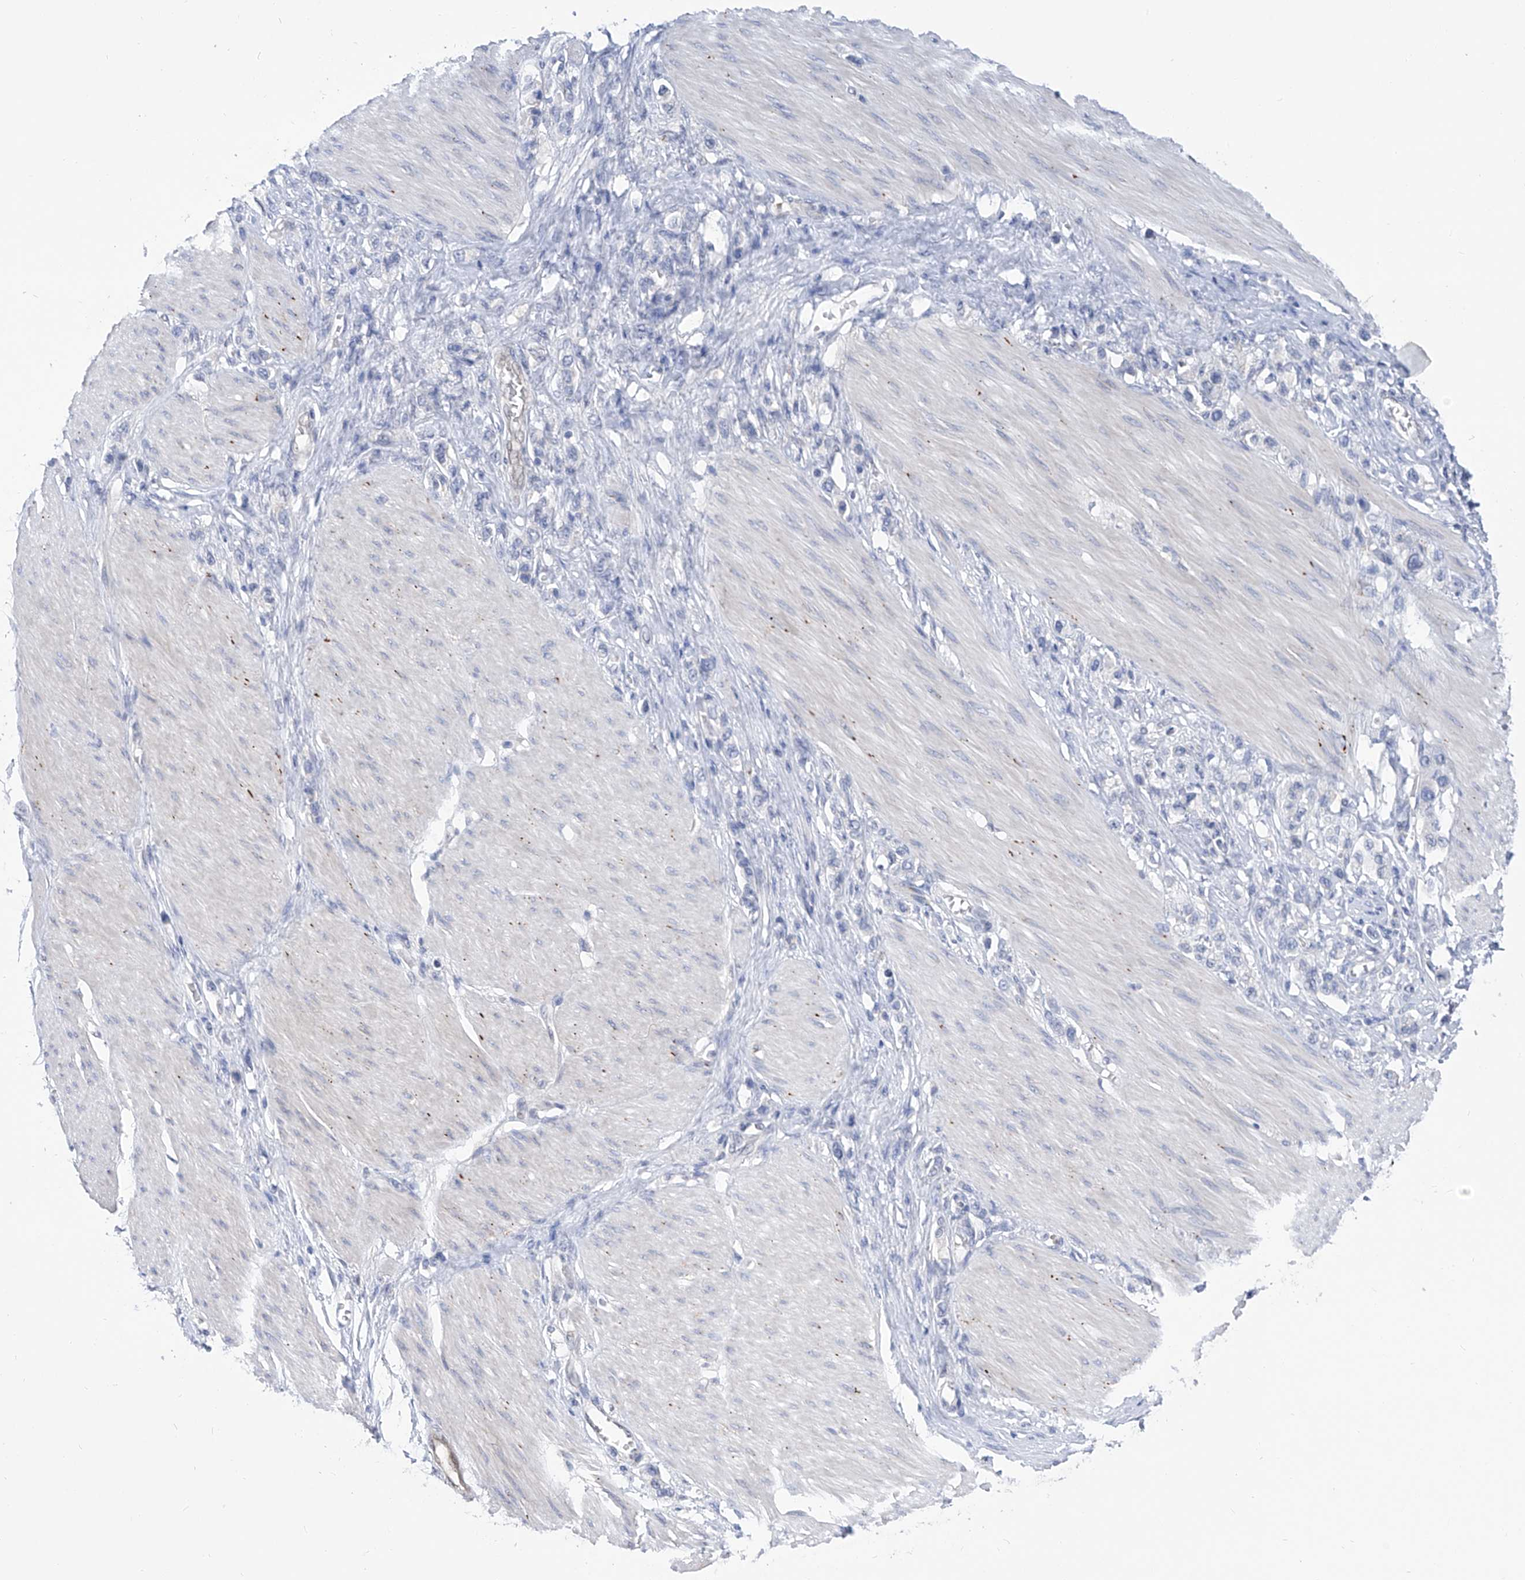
{"staining": {"intensity": "negative", "quantity": "none", "location": "none"}, "tissue": "stomach cancer", "cell_type": "Tumor cells", "image_type": "cancer", "snomed": [{"axis": "morphology", "description": "Adenocarcinoma, NOS"}, {"axis": "topography", "description": "Stomach"}], "caption": "High power microscopy histopathology image of an IHC histopathology image of stomach cancer (adenocarcinoma), revealing no significant positivity in tumor cells.", "gene": "PHF20", "patient": {"sex": "female", "age": 65}}